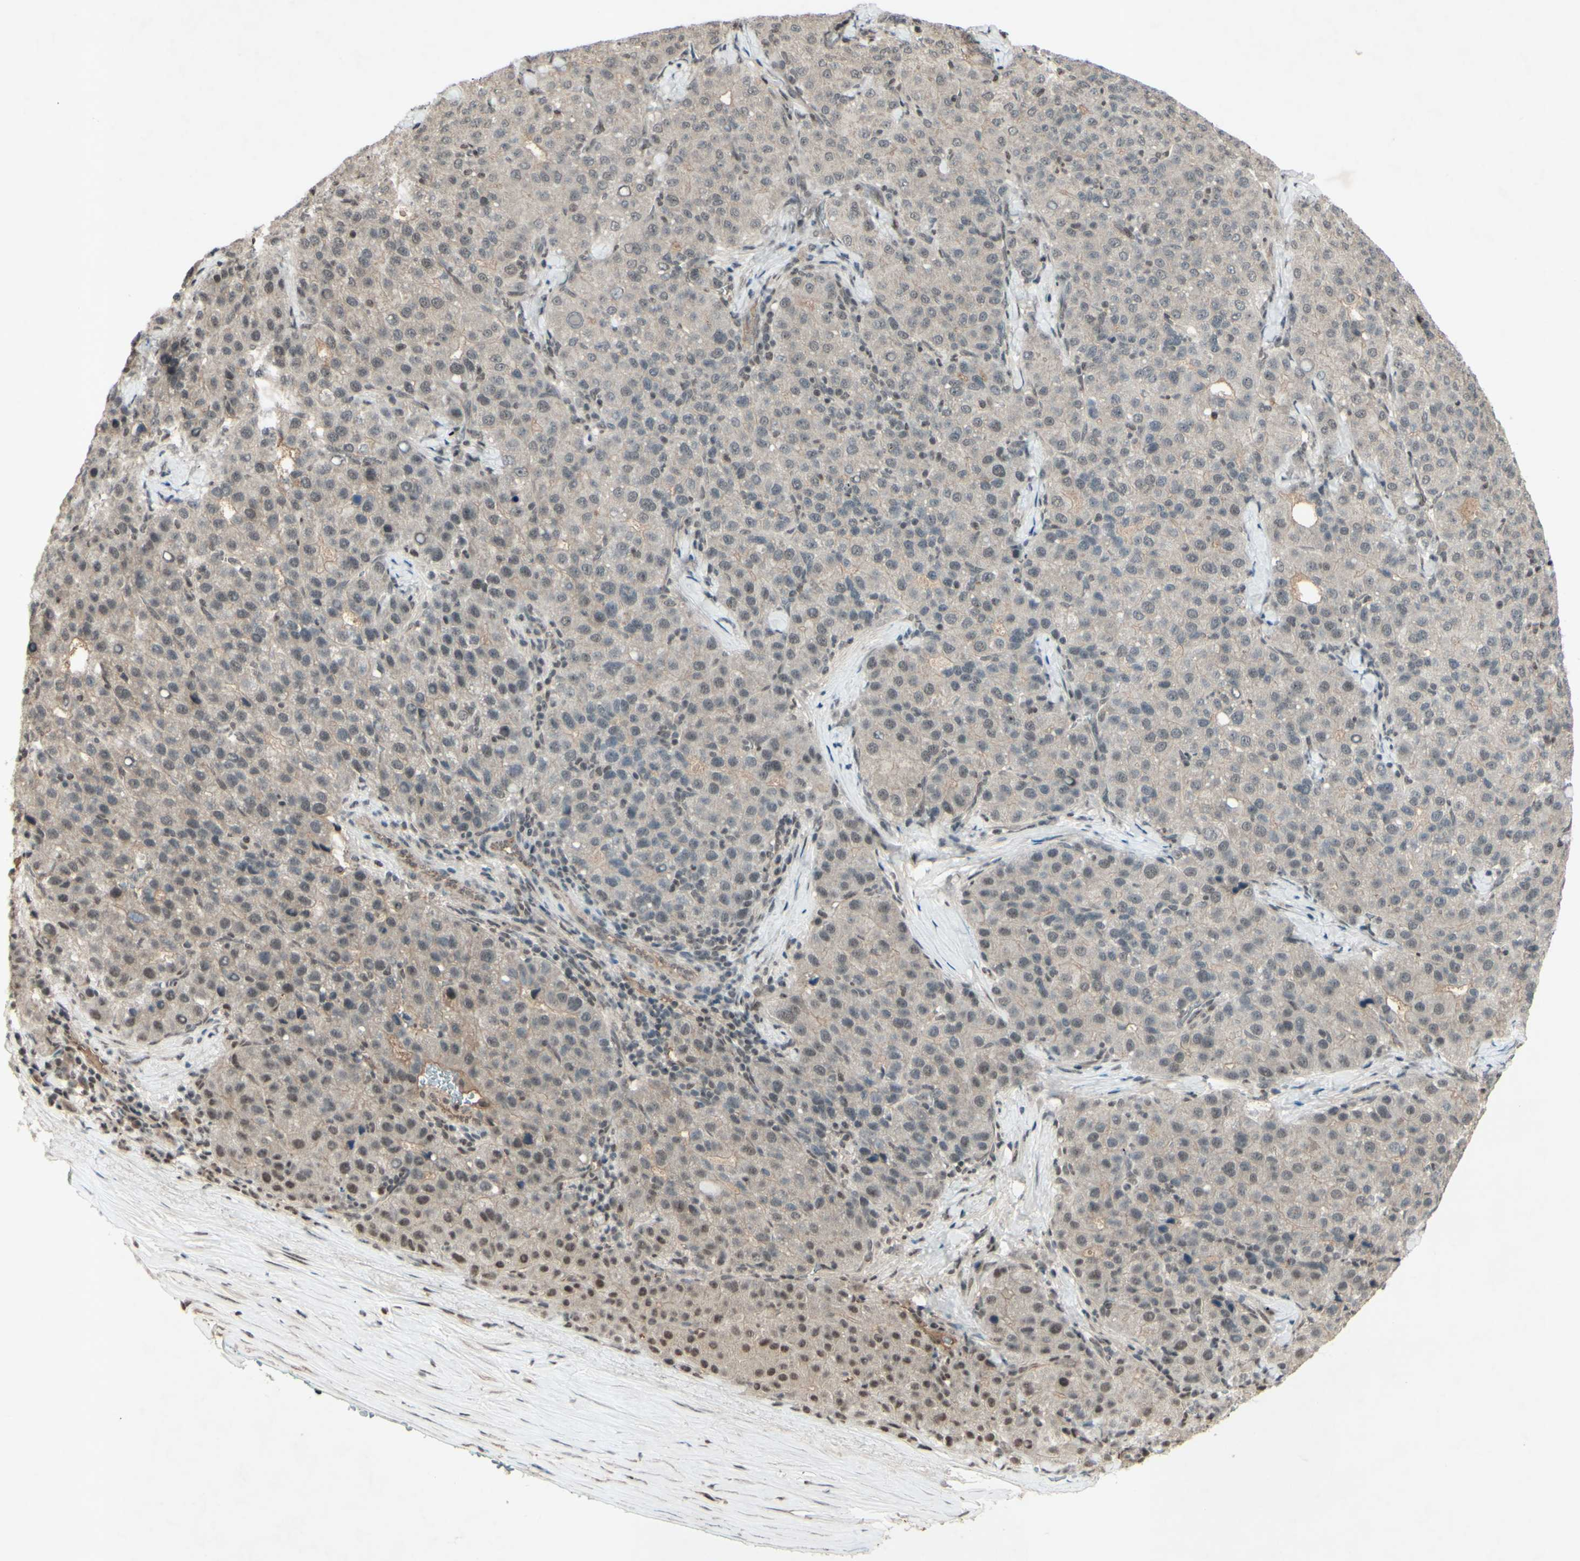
{"staining": {"intensity": "weak", "quantity": "<25%", "location": "nuclear"}, "tissue": "liver cancer", "cell_type": "Tumor cells", "image_type": "cancer", "snomed": [{"axis": "morphology", "description": "Carcinoma, Hepatocellular, NOS"}, {"axis": "topography", "description": "Liver"}], "caption": "DAB immunohistochemical staining of human hepatocellular carcinoma (liver) demonstrates no significant expression in tumor cells. (DAB immunohistochemistry (IHC), high magnification).", "gene": "SNW1", "patient": {"sex": "male", "age": 65}}